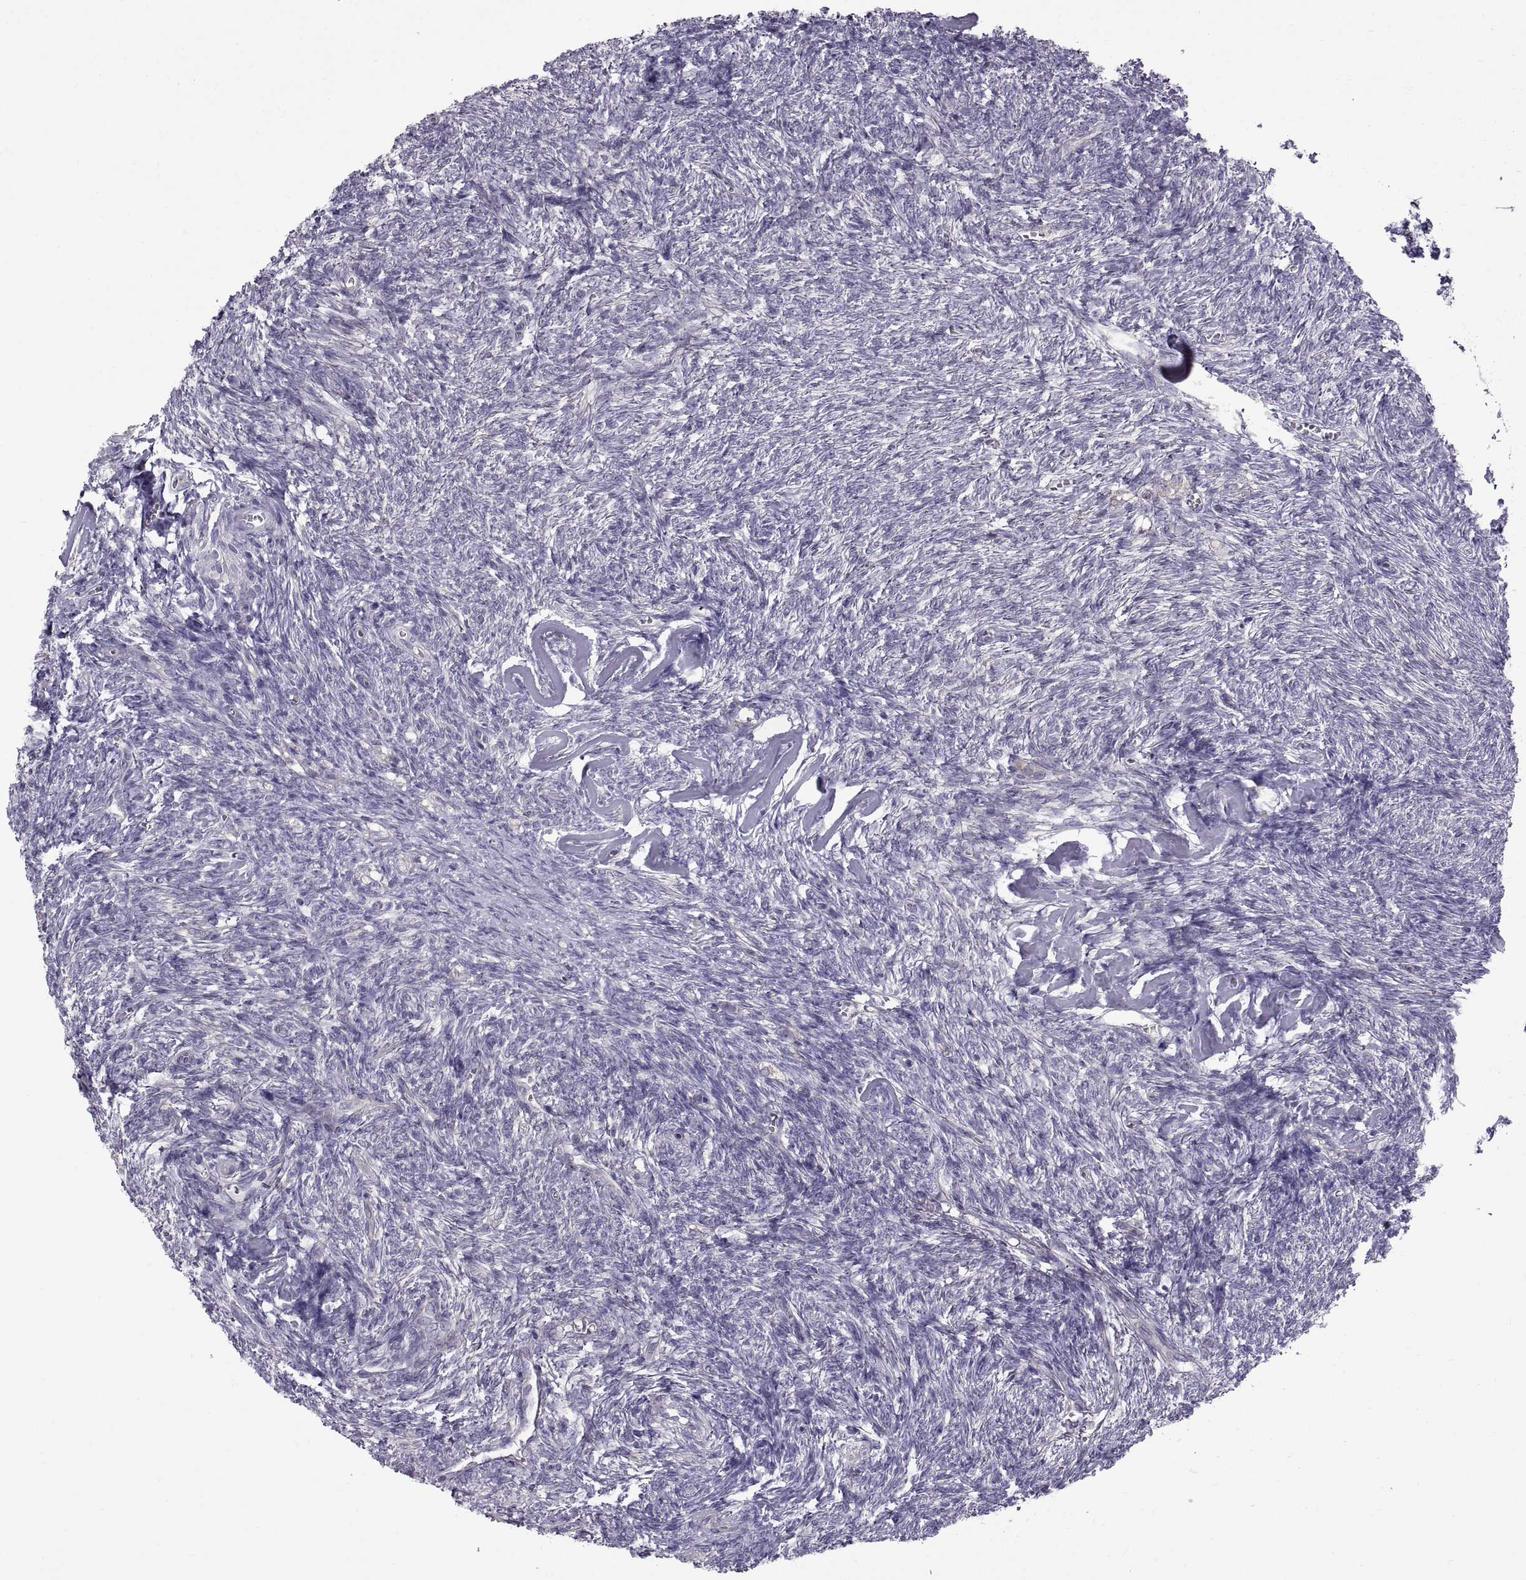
{"staining": {"intensity": "strong", "quantity": "<25%", "location": "cytoplasmic/membranous"}, "tissue": "ovary", "cell_type": "Follicle cells", "image_type": "normal", "snomed": [{"axis": "morphology", "description": "Normal tissue, NOS"}, {"axis": "topography", "description": "Ovary"}], "caption": "A brown stain highlights strong cytoplasmic/membranous positivity of a protein in follicle cells of normal human ovary.", "gene": "ARSL", "patient": {"sex": "female", "age": 43}}